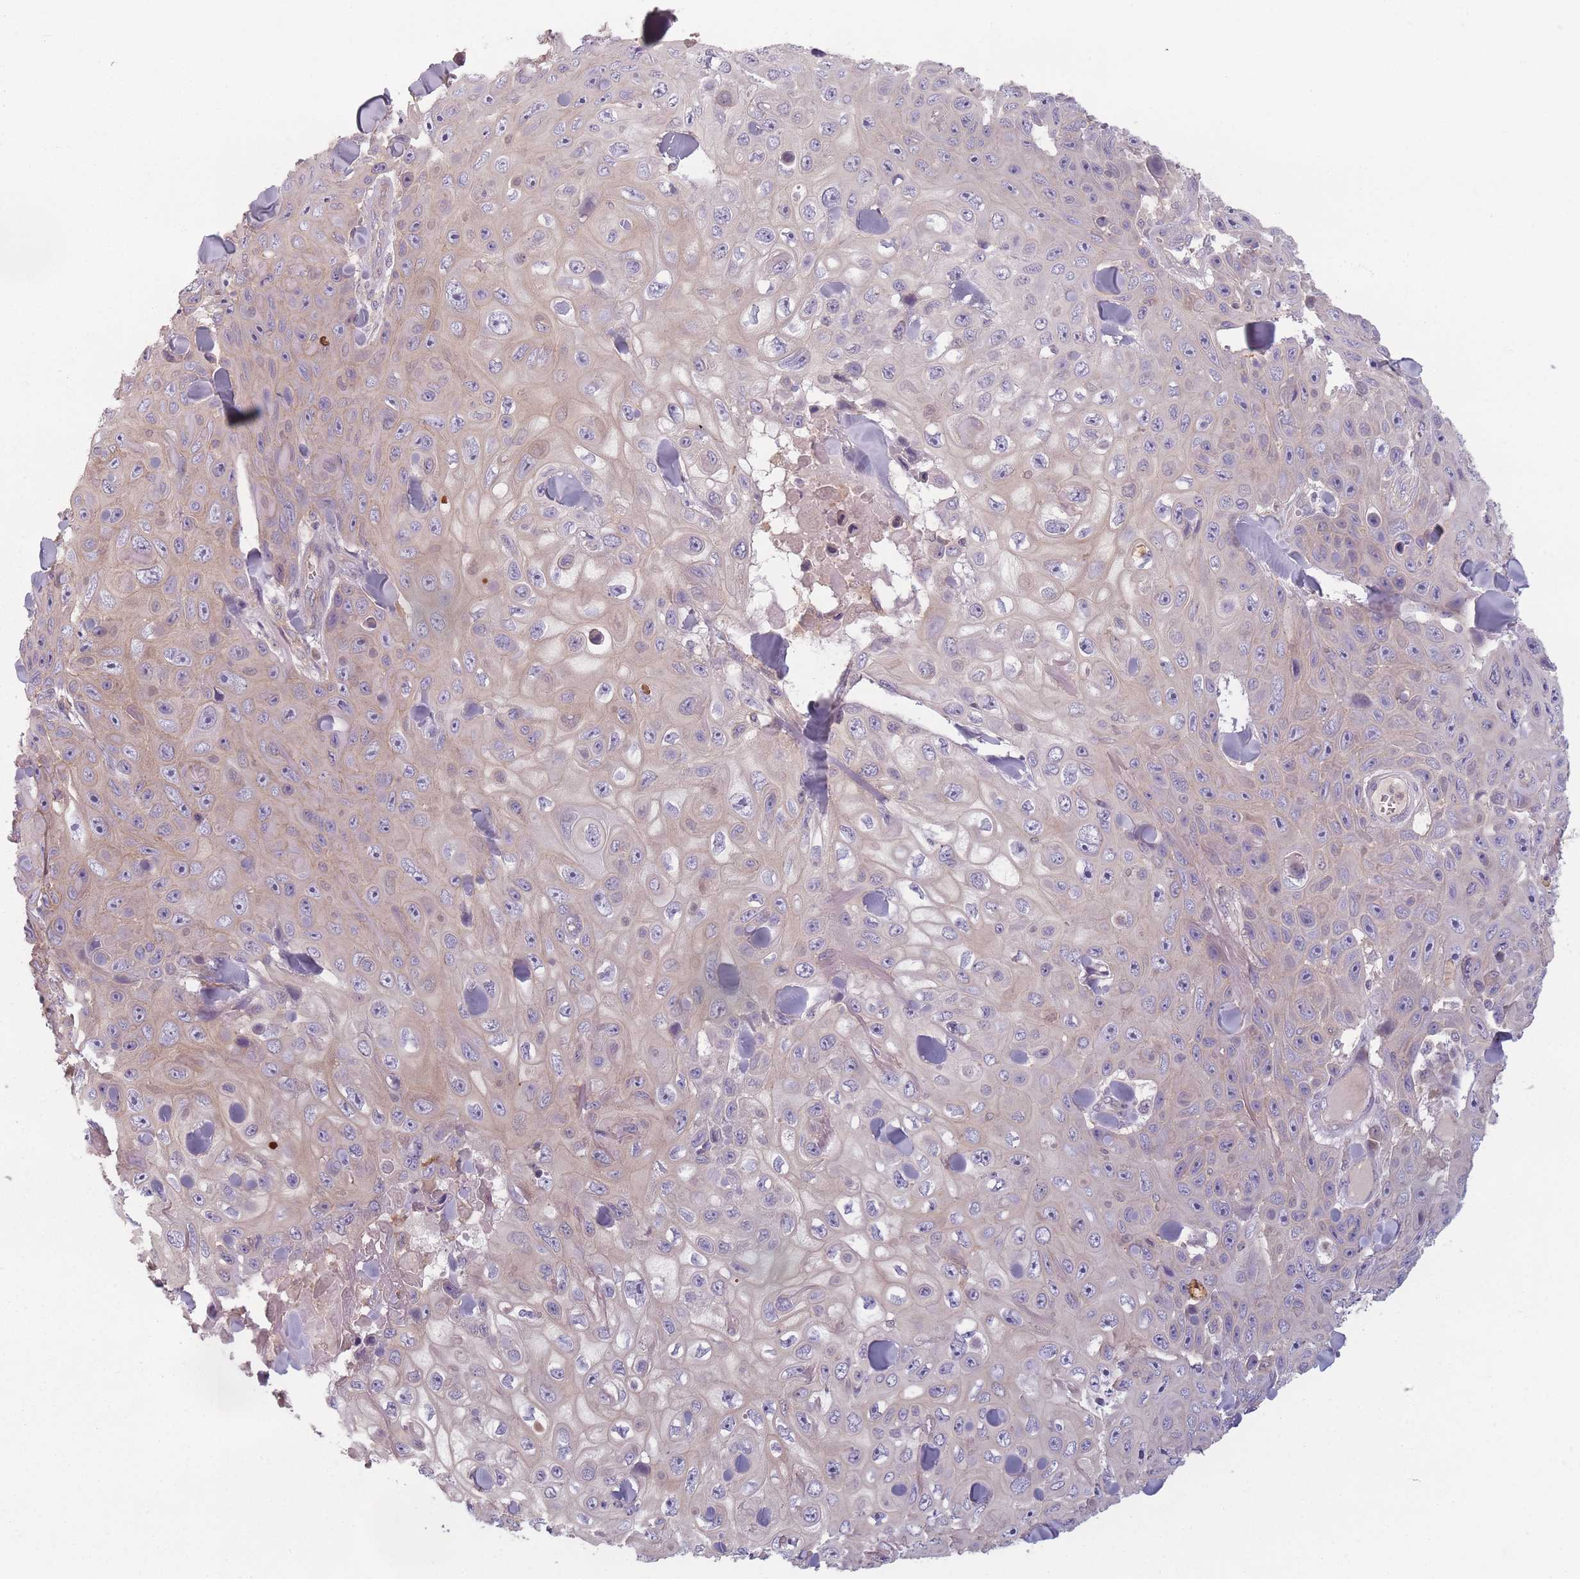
{"staining": {"intensity": "weak", "quantity": "<25%", "location": "cytoplasmic/membranous"}, "tissue": "skin cancer", "cell_type": "Tumor cells", "image_type": "cancer", "snomed": [{"axis": "morphology", "description": "Squamous cell carcinoma, NOS"}, {"axis": "topography", "description": "Skin"}], "caption": "Immunohistochemical staining of skin cancer (squamous cell carcinoma) shows no significant expression in tumor cells.", "gene": "NT5DC2", "patient": {"sex": "male", "age": 82}}